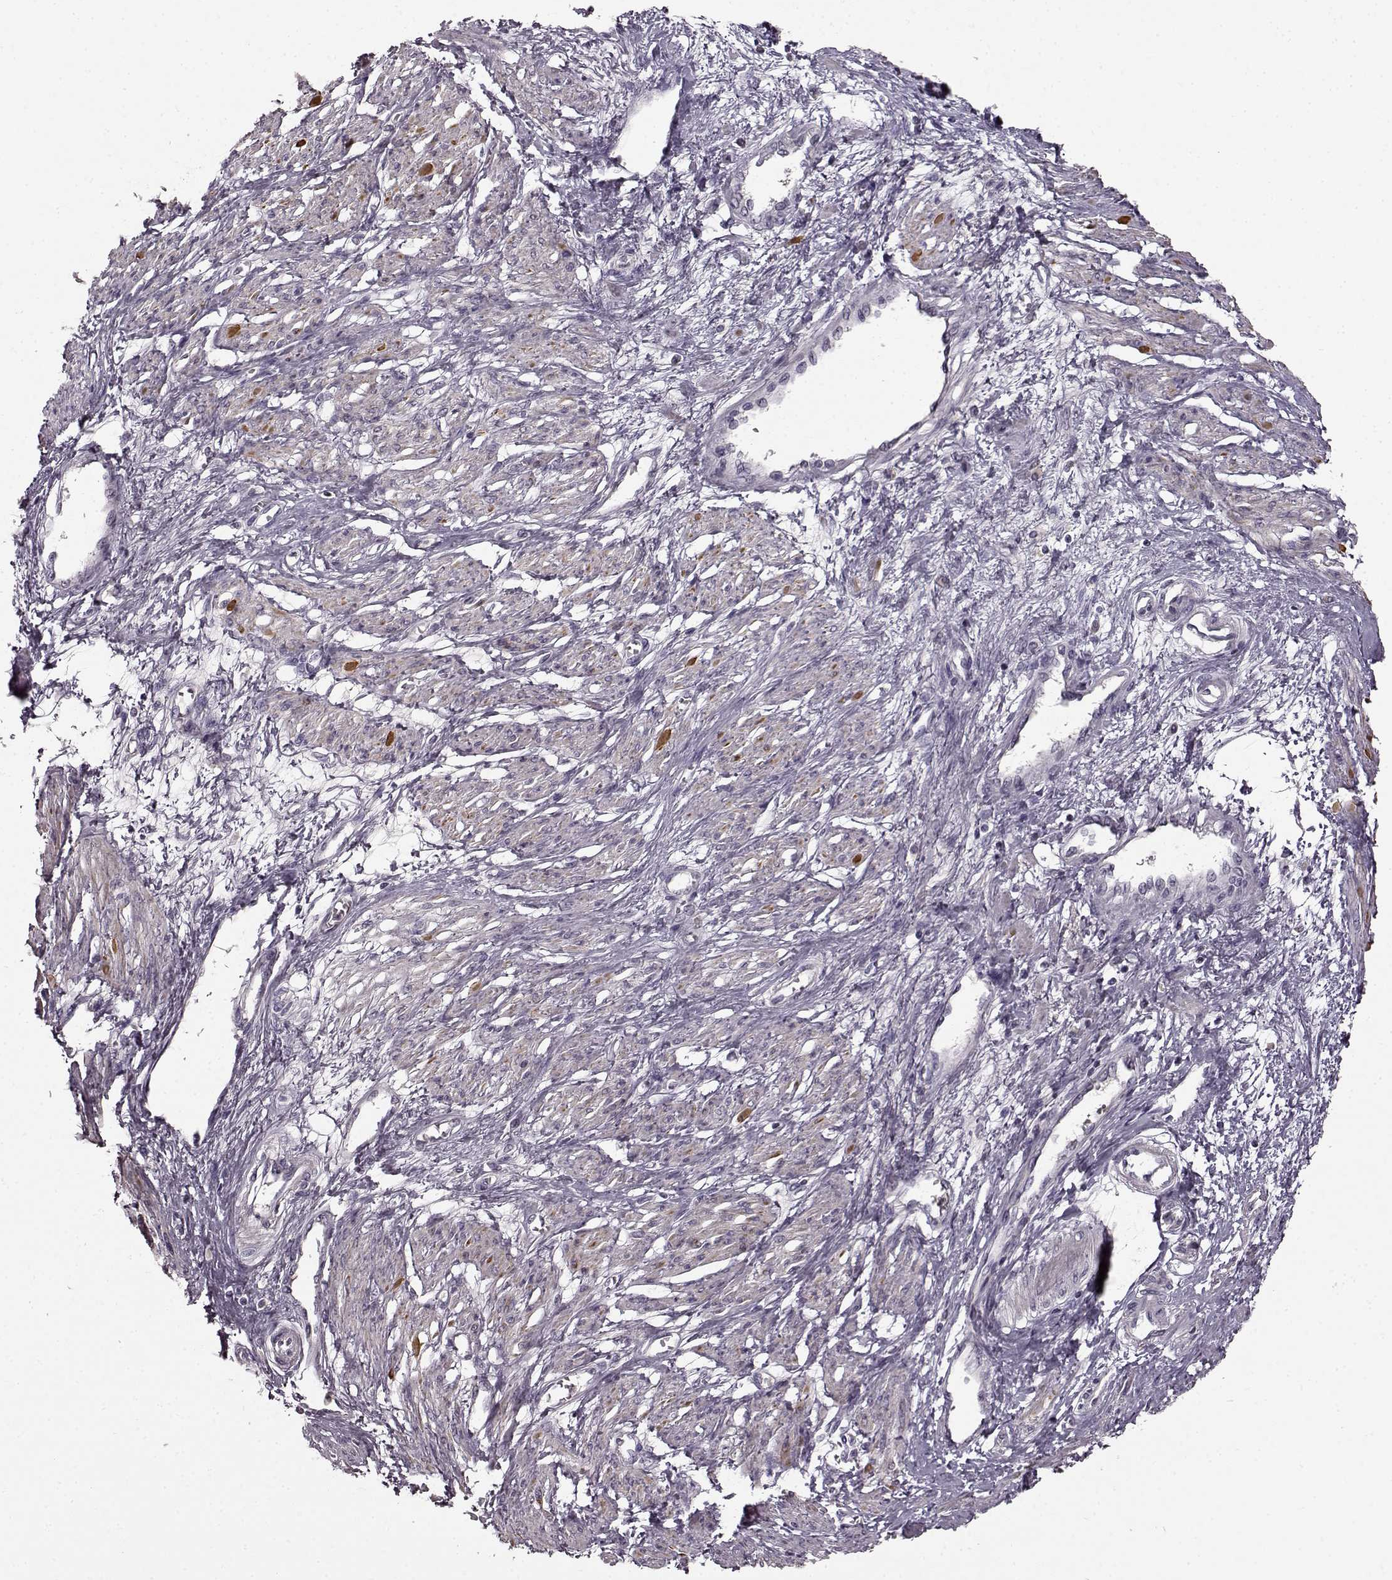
{"staining": {"intensity": "moderate", "quantity": "<25%", "location": "cytoplasmic/membranous"}, "tissue": "smooth muscle", "cell_type": "Smooth muscle cells", "image_type": "normal", "snomed": [{"axis": "morphology", "description": "Normal tissue, NOS"}, {"axis": "topography", "description": "Smooth muscle"}, {"axis": "topography", "description": "Uterus"}], "caption": "Immunohistochemical staining of normal human smooth muscle exhibits <25% levels of moderate cytoplasmic/membranous protein expression in approximately <25% of smooth muscle cells.", "gene": "CNGA3", "patient": {"sex": "female", "age": 39}}